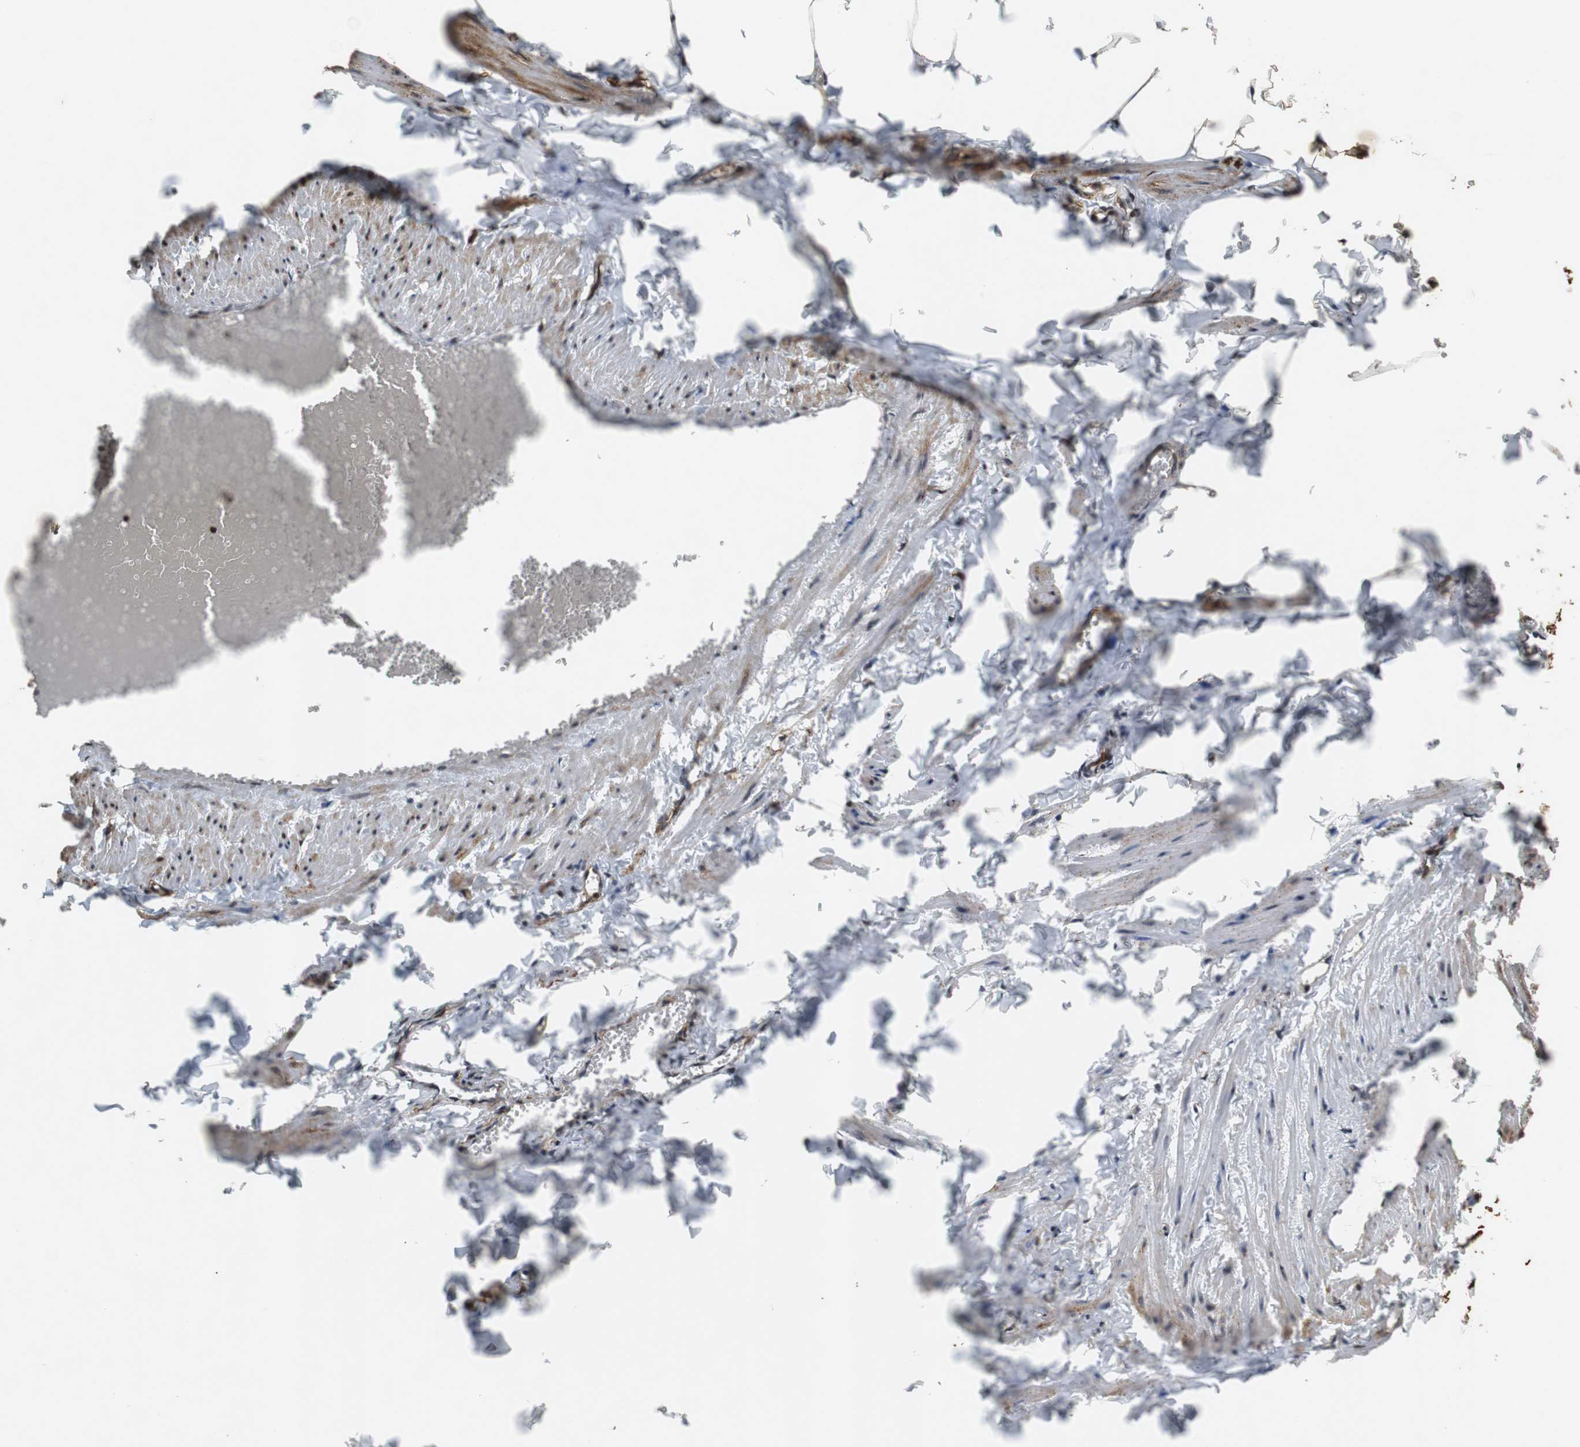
{"staining": {"intensity": "strong", "quantity": ">75%", "location": "cytoplasmic/membranous"}, "tissue": "adipose tissue", "cell_type": "Adipocytes", "image_type": "normal", "snomed": [{"axis": "morphology", "description": "Normal tissue, NOS"}, {"axis": "topography", "description": "Vascular tissue"}], "caption": "Benign adipose tissue was stained to show a protein in brown. There is high levels of strong cytoplasmic/membranous expression in about >75% of adipocytes. (brown staining indicates protein expression, while blue staining denotes nuclei).", "gene": "TUBA4A", "patient": {"sex": "male", "age": 41}}